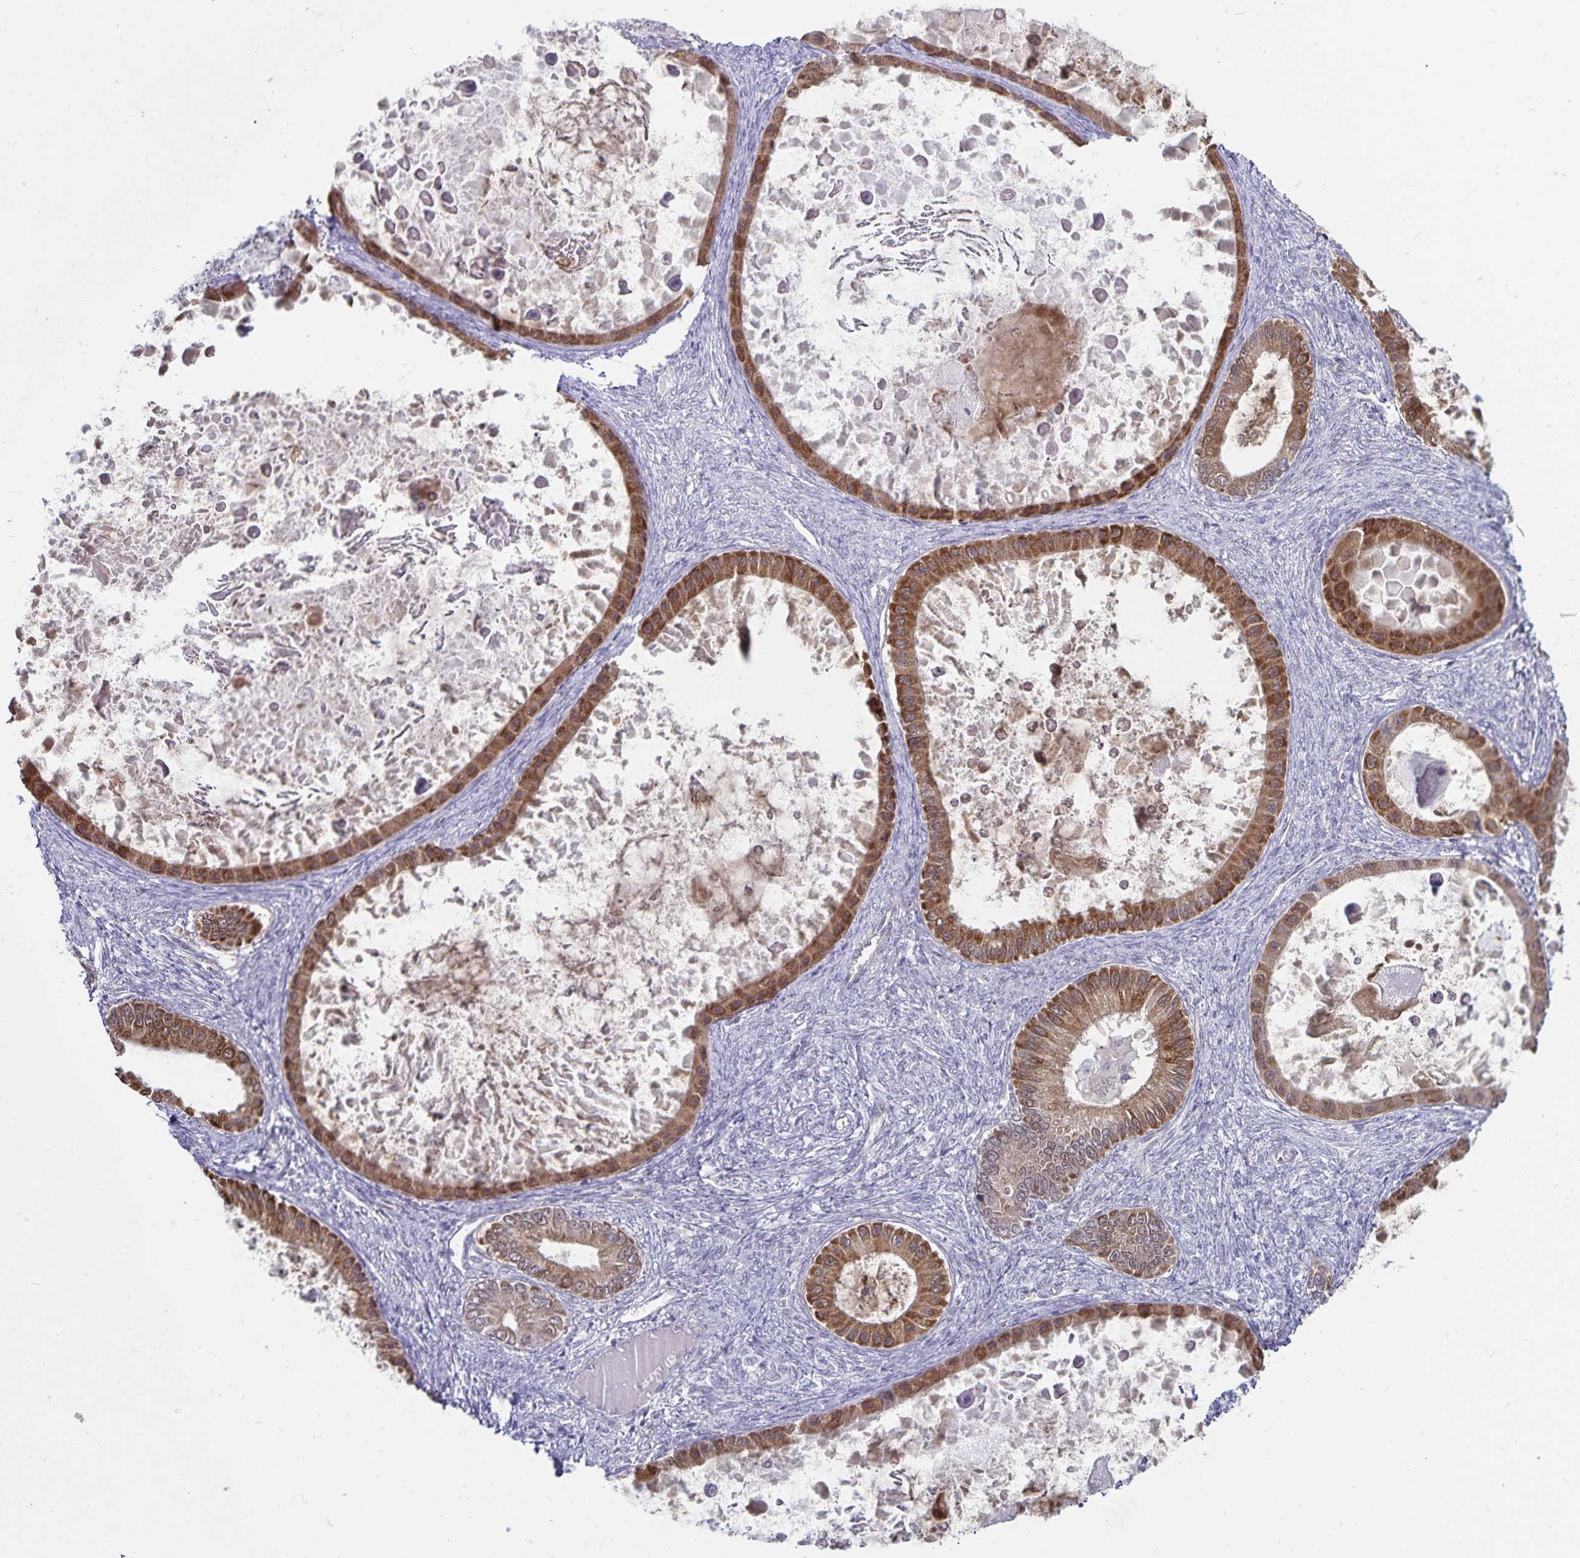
{"staining": {"intensity": "moderate", "quantity": "25%-75%", "location": "cytoplasmic/membranous"}, "tissue": "ovarian cancer", "cell_type": "Tumor cells", "image_type": "cancer", "snomed": [{"axis": "morphology", "description": "Cystadenocarcinoma, mucinous, NOS"}, {"axis": "topography", "description": "Ovary"}], "caption": "Protein staining exhibits moderate cytoplasmic/membranous expression in about 25%-75% of tumor cells in ovarian cancer.", "gene": "CDKN2B", "patient": {"sex": "female", "age": 64}}